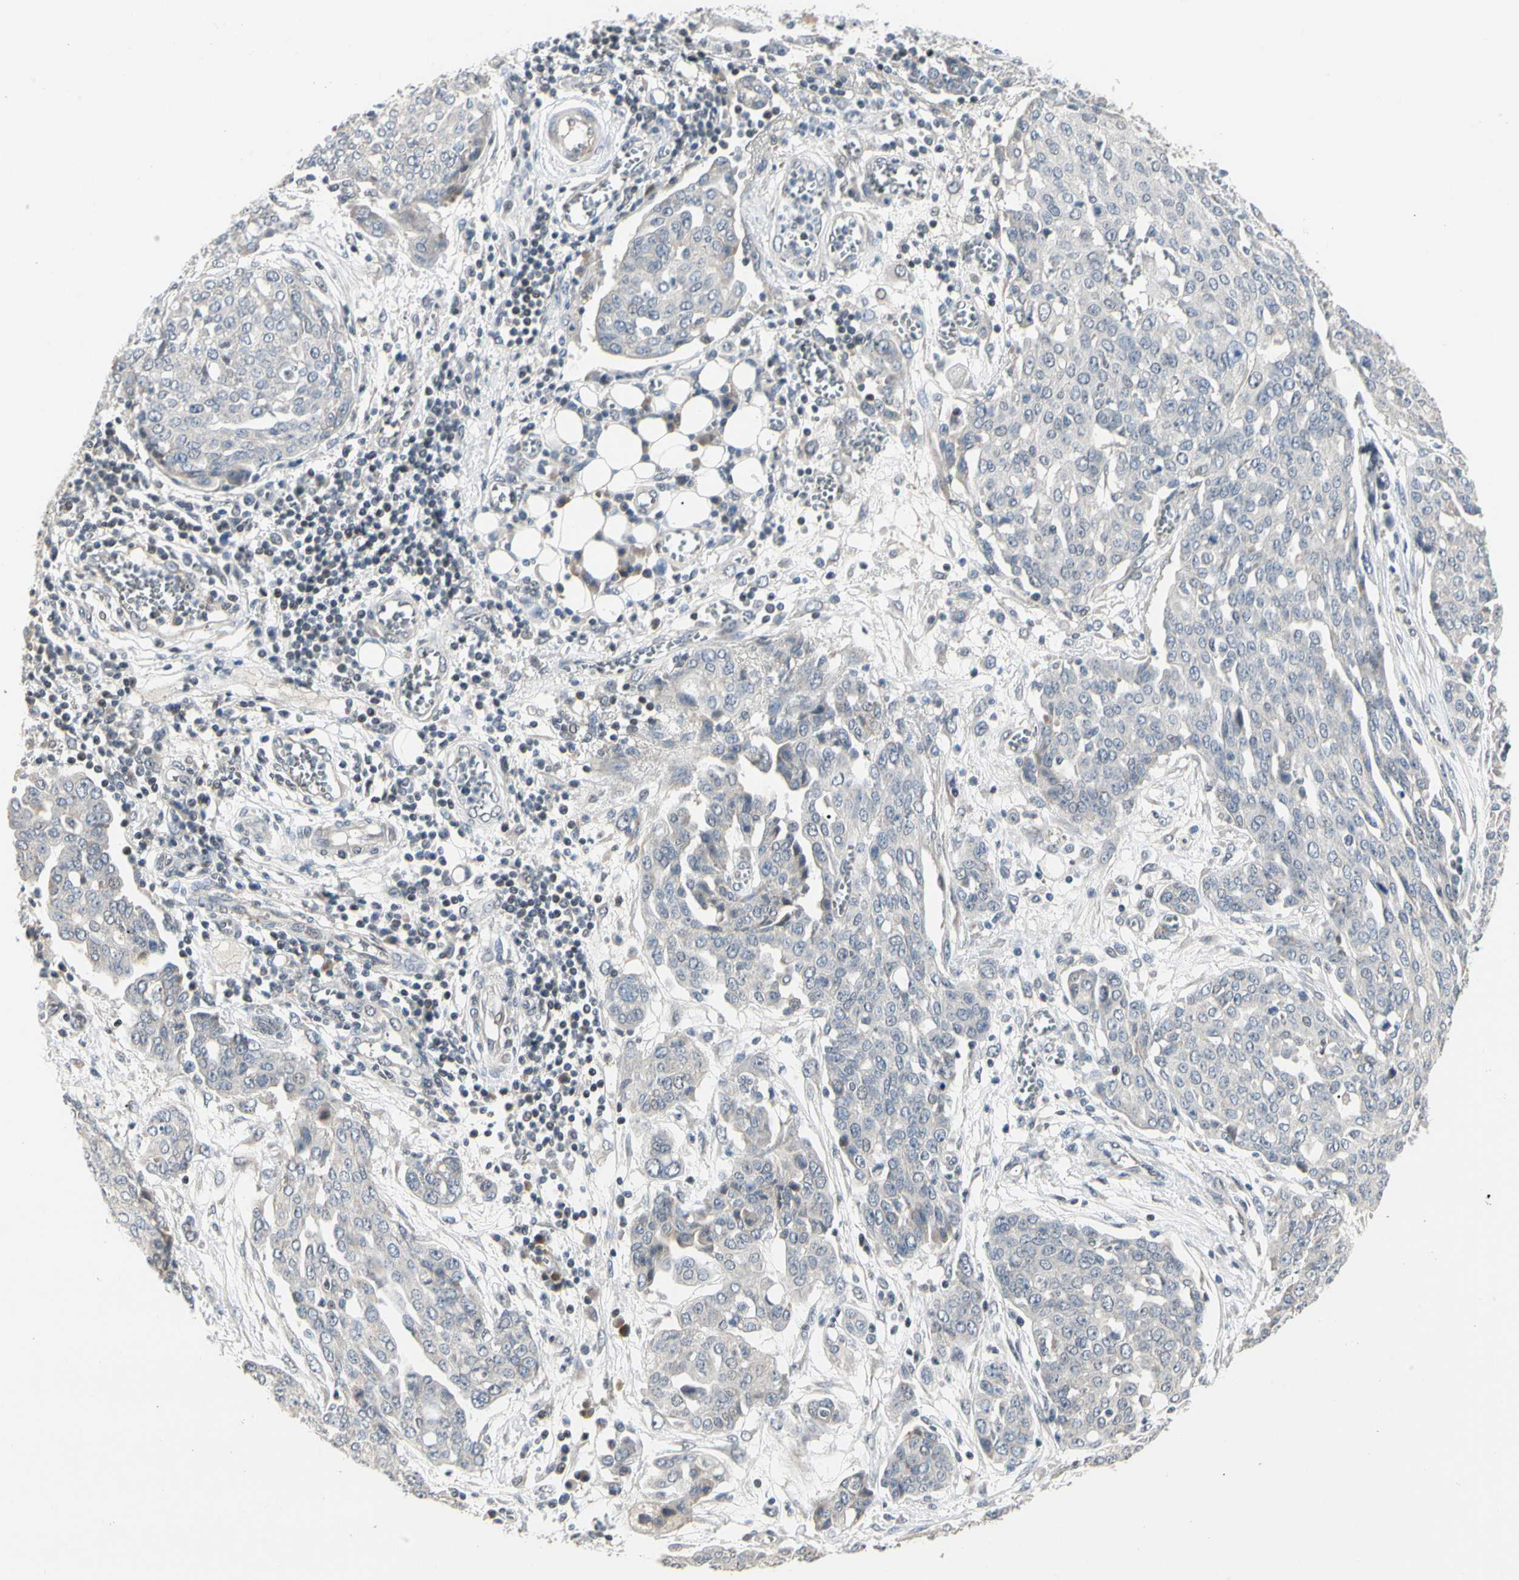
{"staining": {"intensity": "negative", "quantity": "none", "location": "none"}, "tissue": "ovarian cancer", "cell_type": "Tumor cells", "image_type": "cancer", "snomed": [{"axis": "morphology", "description": "Cystadenocarcinoma, serous, NOS"}, {"axis": "topography", "description": "Soft tissue"}, {"axis": "topography", "description": "Ovary"}], "caption": "This is an immunohistochemistry histopathology image of ovarian cancer (serous cystadenocarcinoma). There is no positivity in tumor cells.", "gene": "GREM1", "patient": {"sex": "female", "age": 57}}